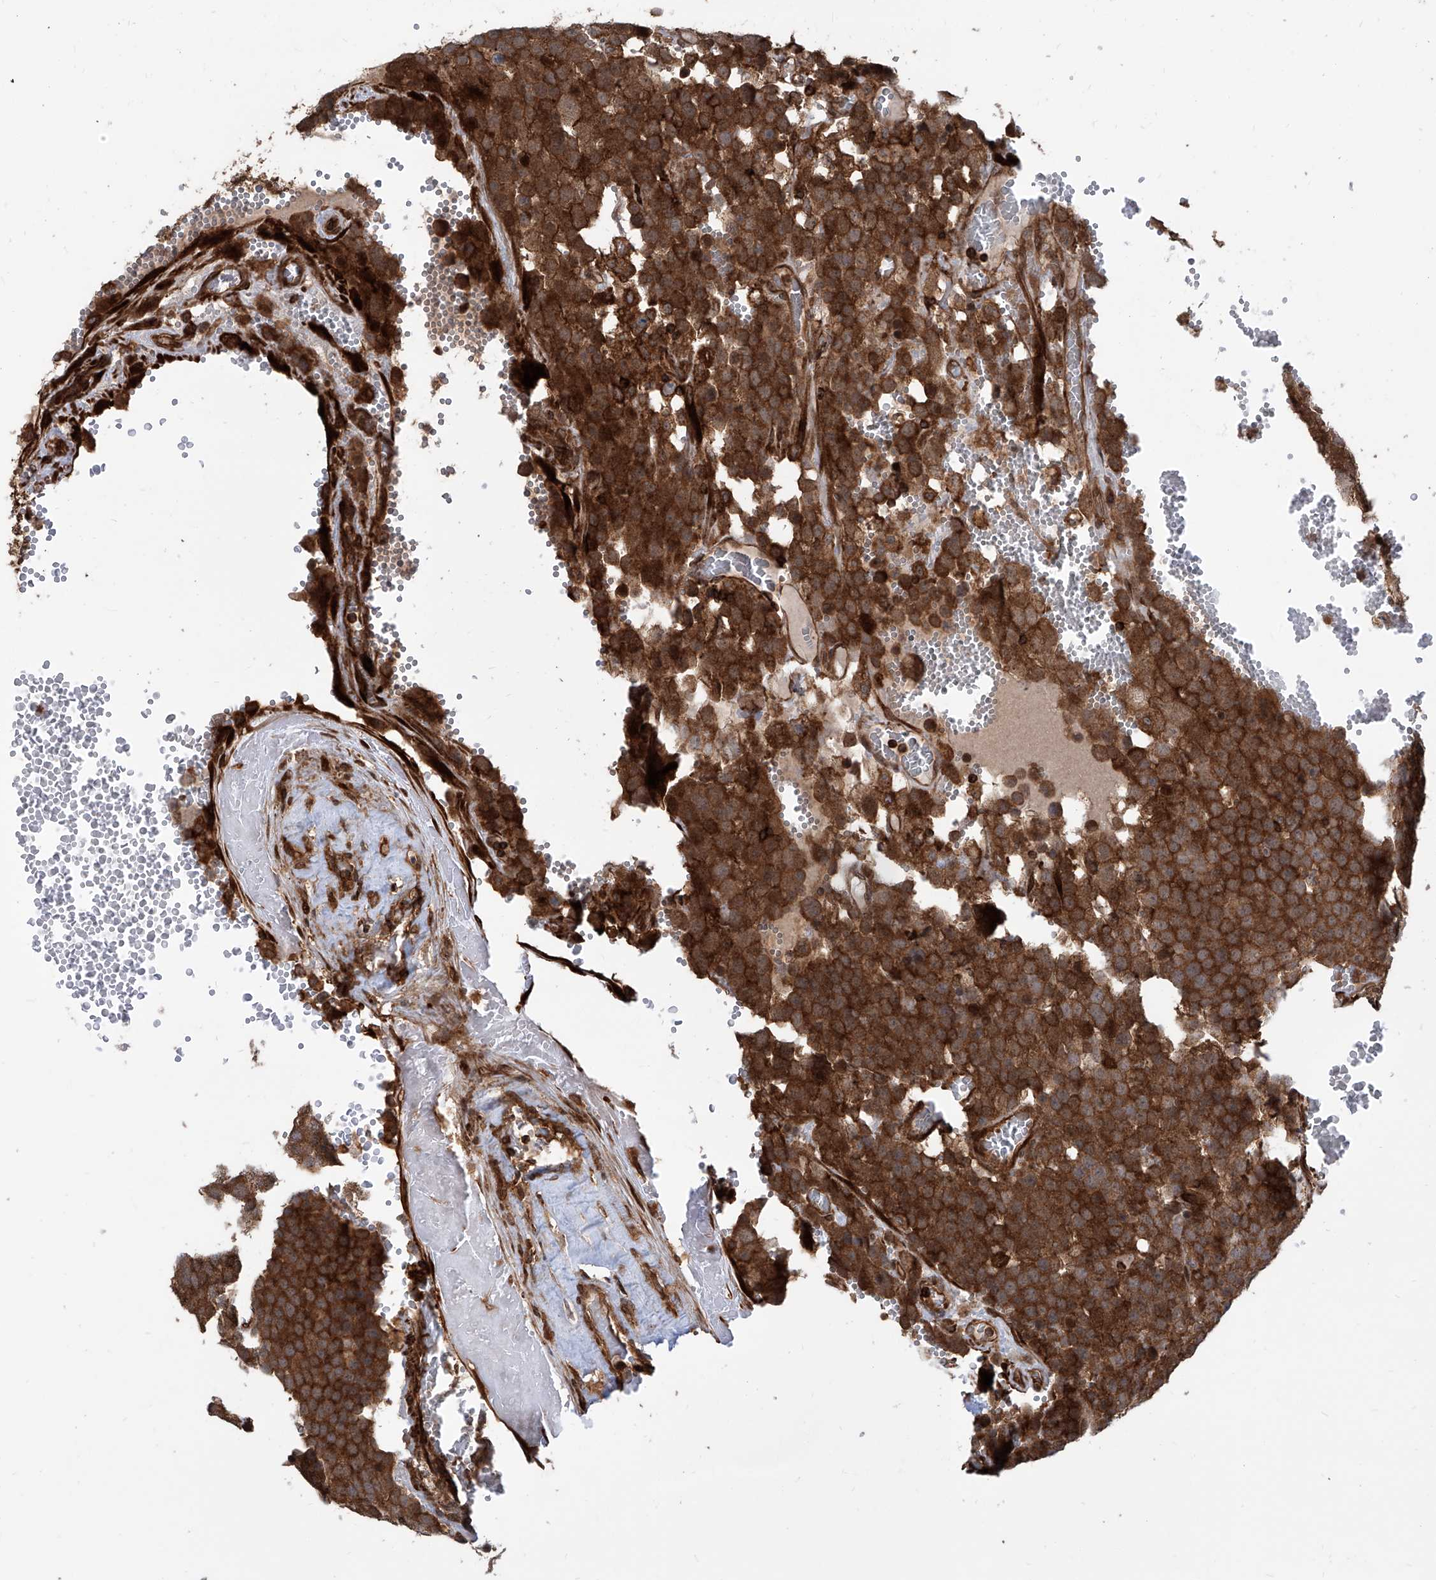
{"staining": {"intensity": "strong", "quantity": ">75%", "location": "cytoplasmic/membranous"}, "tissue": "testis cancer", "cell_type": "Tumor cells", "image_type": "cancer", "snomed": [{"axis": "morphology", "description": "Seminoma, NOS"}, {"axis": "topography", "description": "Testis"}], "caption": "Human testis seminoma stained for a protein (brown) demonstrates strong cytoplasmic/membranous positive positivity in about >75% of tumor cells.", "gene": "MAGED2", "patient": {"sex": "male", "age": 71}}